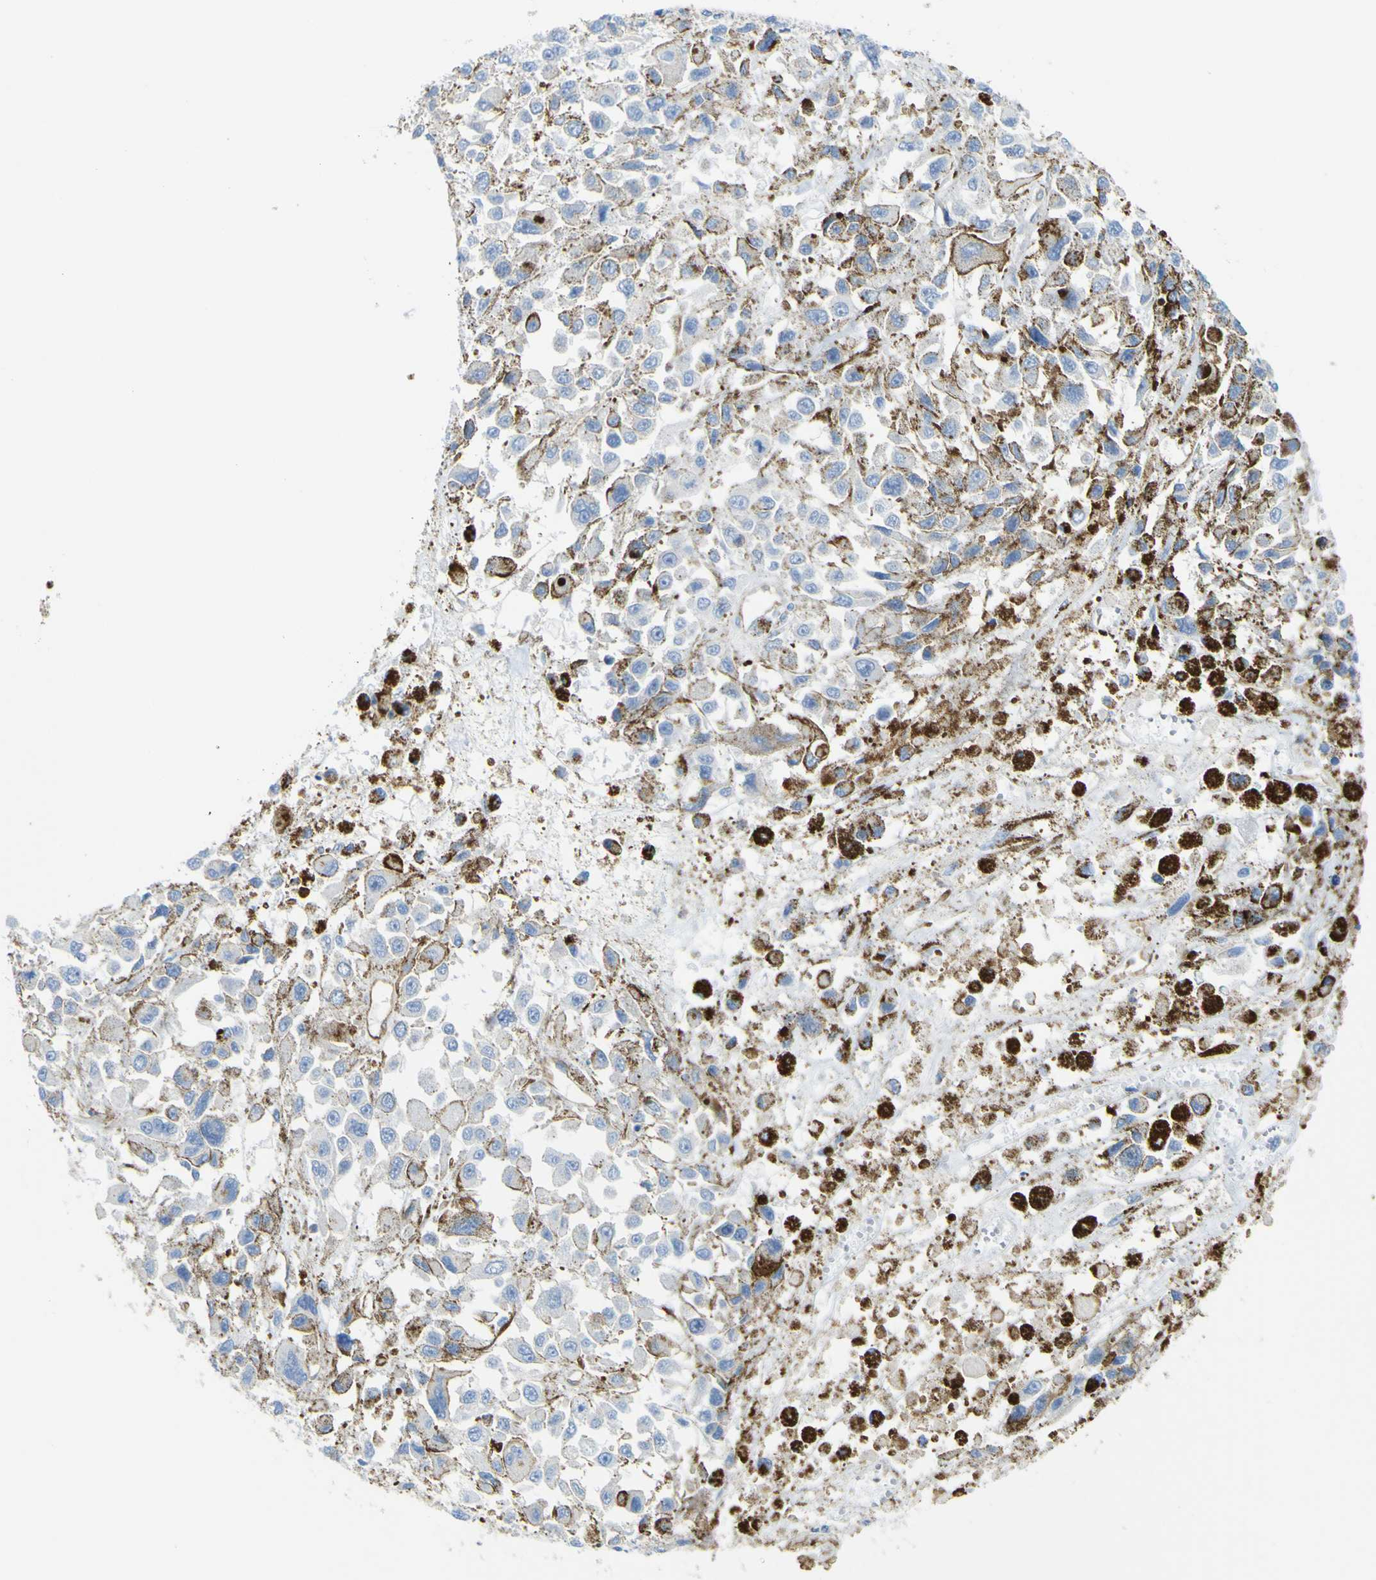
{"staining": {"intensity": "negative", "quantity": "none", "location": "none"}, "tissue": "melanoma", "cell_type": "Tumor cells", "image_type": "cancer", "snomed": [{"axis": "morphology", "description": "Malignant melanoma, Metastatic site"}, {"axis": "topography", "description": "Lymph node"}], "caption": "Malignant melanoma (metastatic site) was stained to show a protein in brown. There is no significant positivity in tumor cells.", "gene": "CD93", "patient": {"sex": "male", "age": 59}}